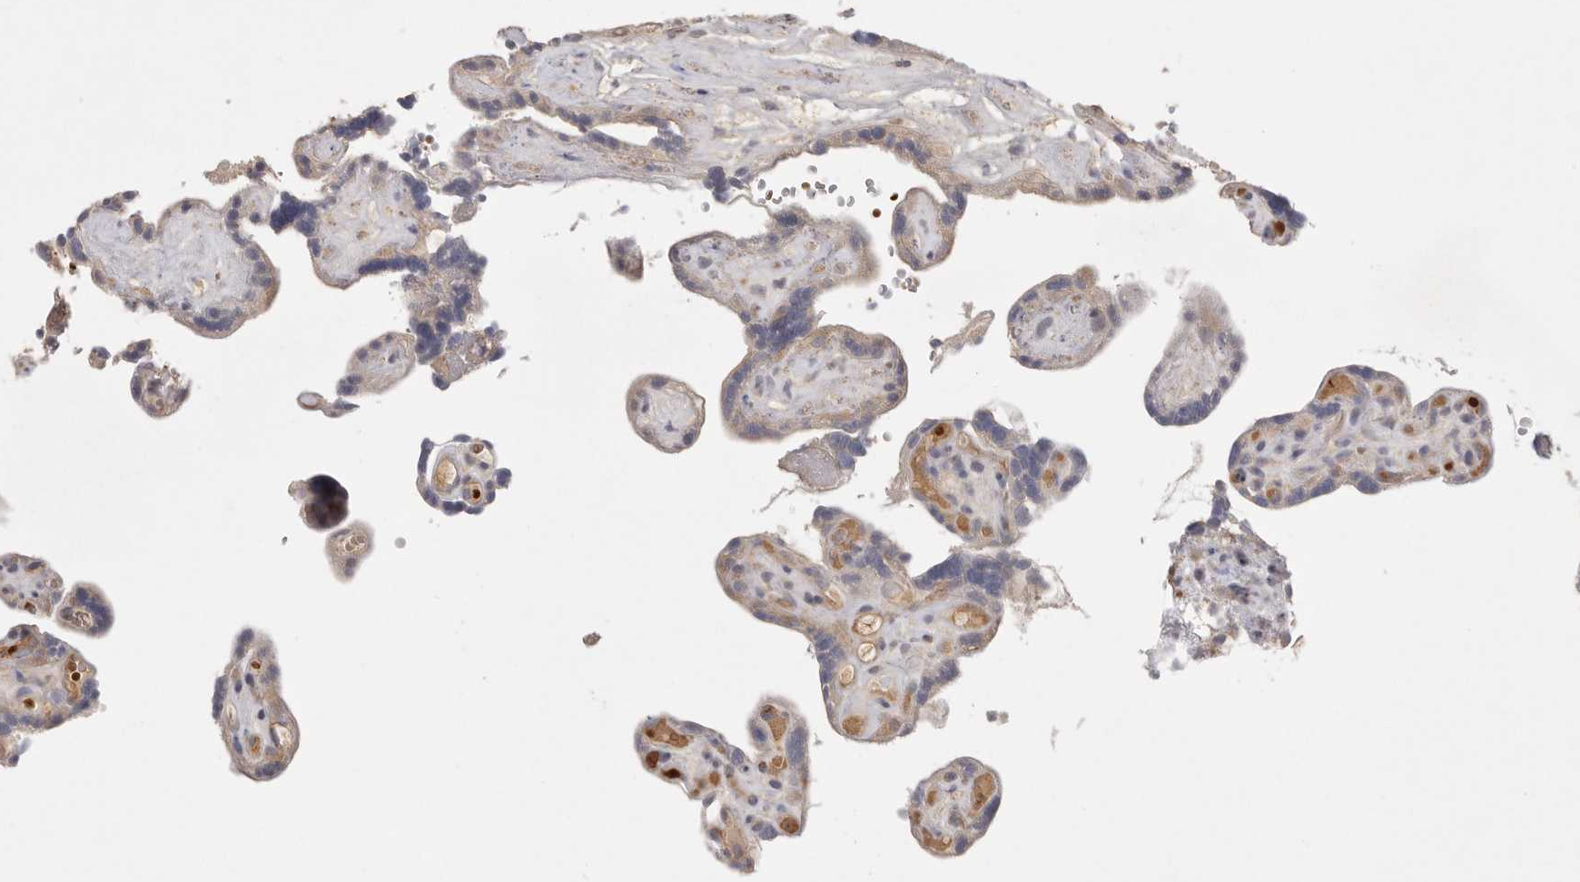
{"staining": {"intensity": "weak", "quantity": "25%-75%", "location": "cytoplasmic/membranous"}, "tissue": "placenta", "cell_type": "Decidual cells", "image_type": "normal", "snomed": [{"axis": "morphology", "description": "Normal tissue, NOS"}, {"axis": "topography", "description": "Placenta"}], "caption": "Immunohistochemical staining of unremarkable human placenta shows weak cytoplasmic/membranous protein expression in approximately 25%-75% of decidual cells. (DAB (3,3'-diaminobenzidine) IHC, brown staining for protein, blue staining for nuclei).", "gene": "CFAP298", "patient": {"sex": "female", "age": 30}}